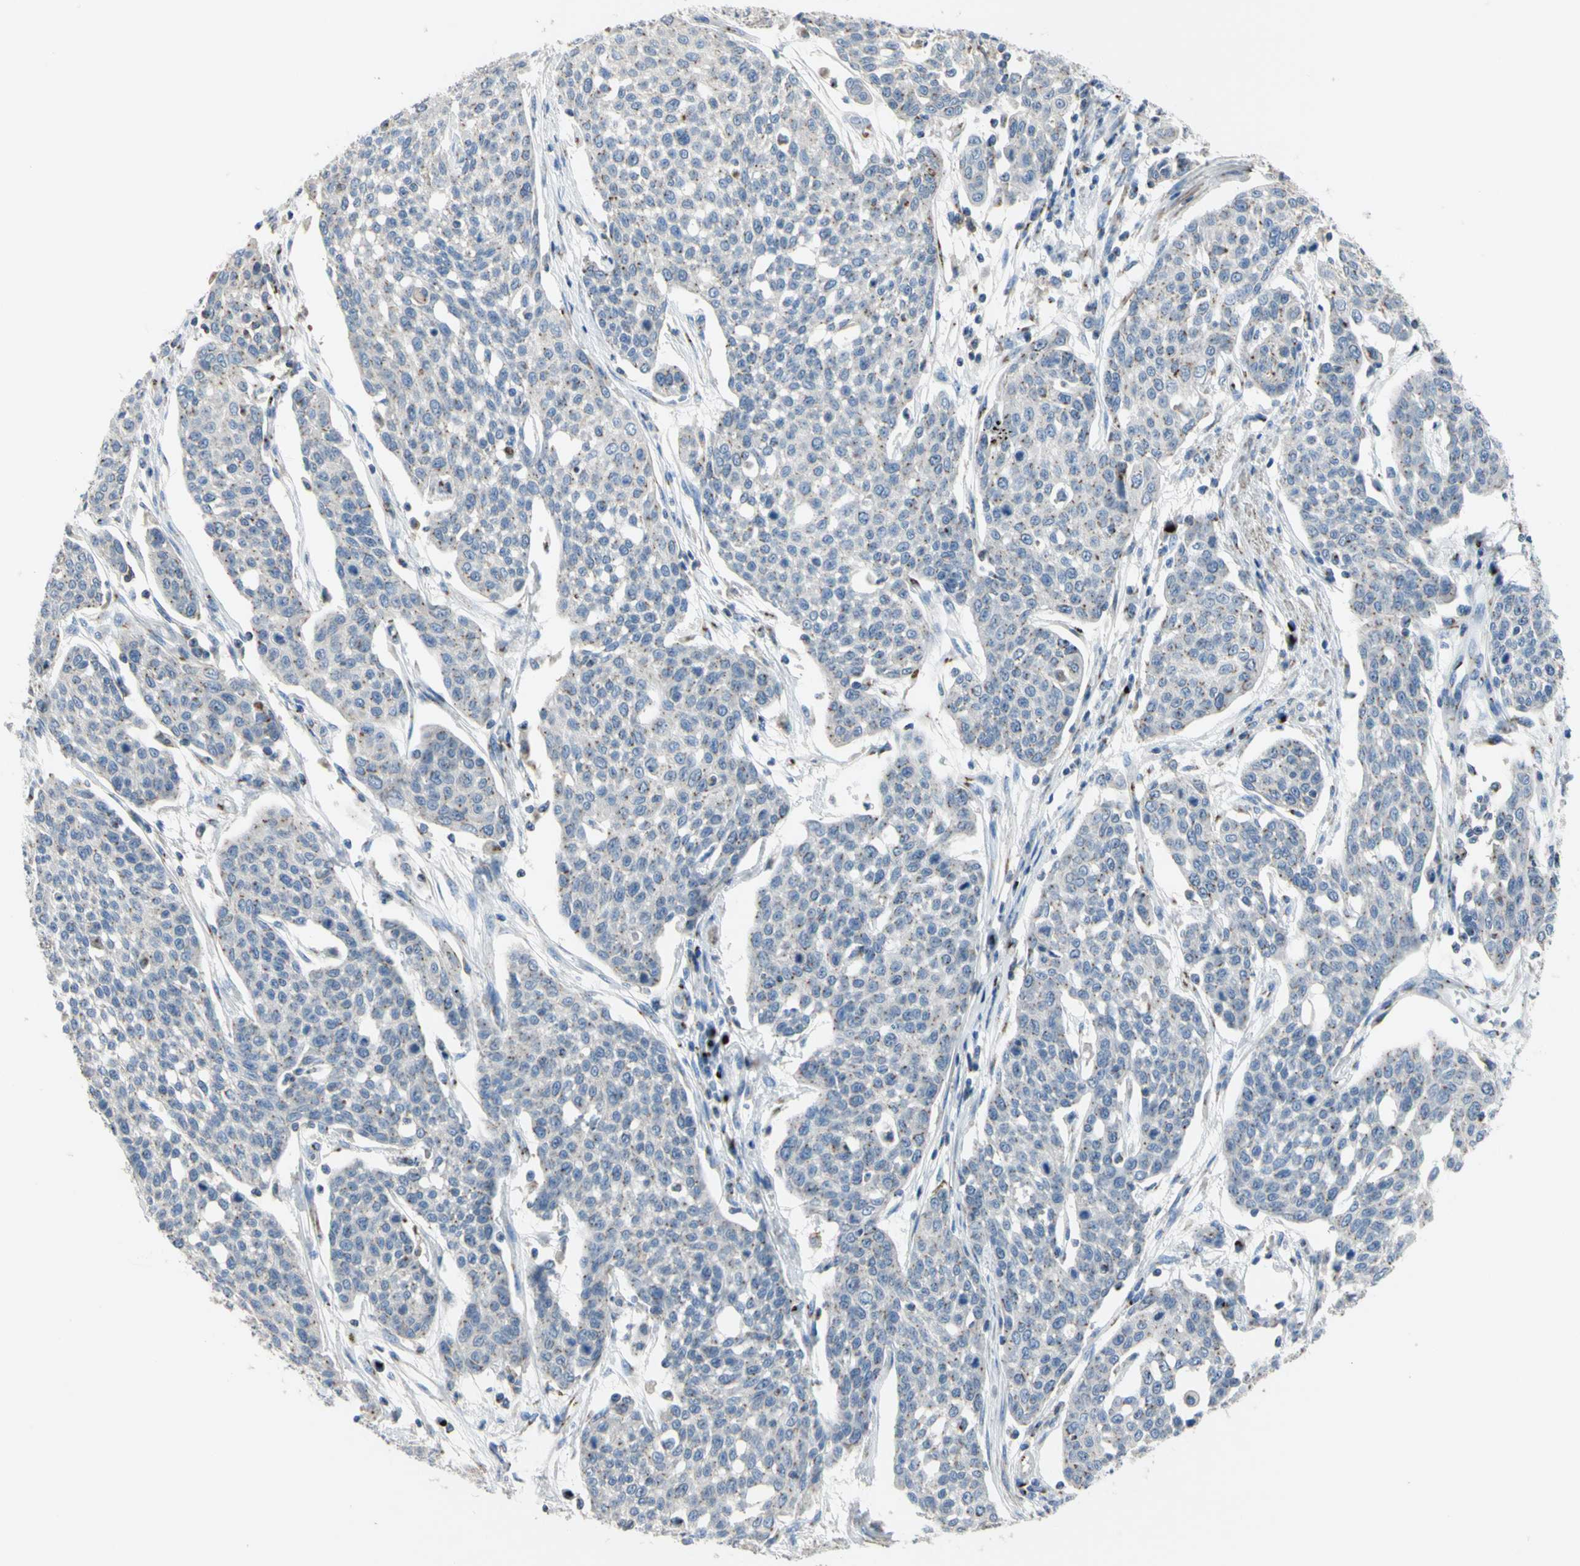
{"staining": {"intensity": "moderate", "quantity": "<25%", "location": "cytoplasmic/membranous"}, "tissue": "cervical cancer", "cell_type": "Tumor cells", "image_type": "cancer", "snomed": [{"axis": "morphology", "description": "Squamous cell carcinoma, NOS"}, {"axis": "topography", "description": "Cervix"}], "caption": "The micrograph reveals a brown stain indicating the presence of a protein in the cytoplasmic/membranous of tumor cells in cervical cancer (squamous cell carcinoma).", "gene": "B4GALT3", "patient": {"sex": "female", "age": 34}}